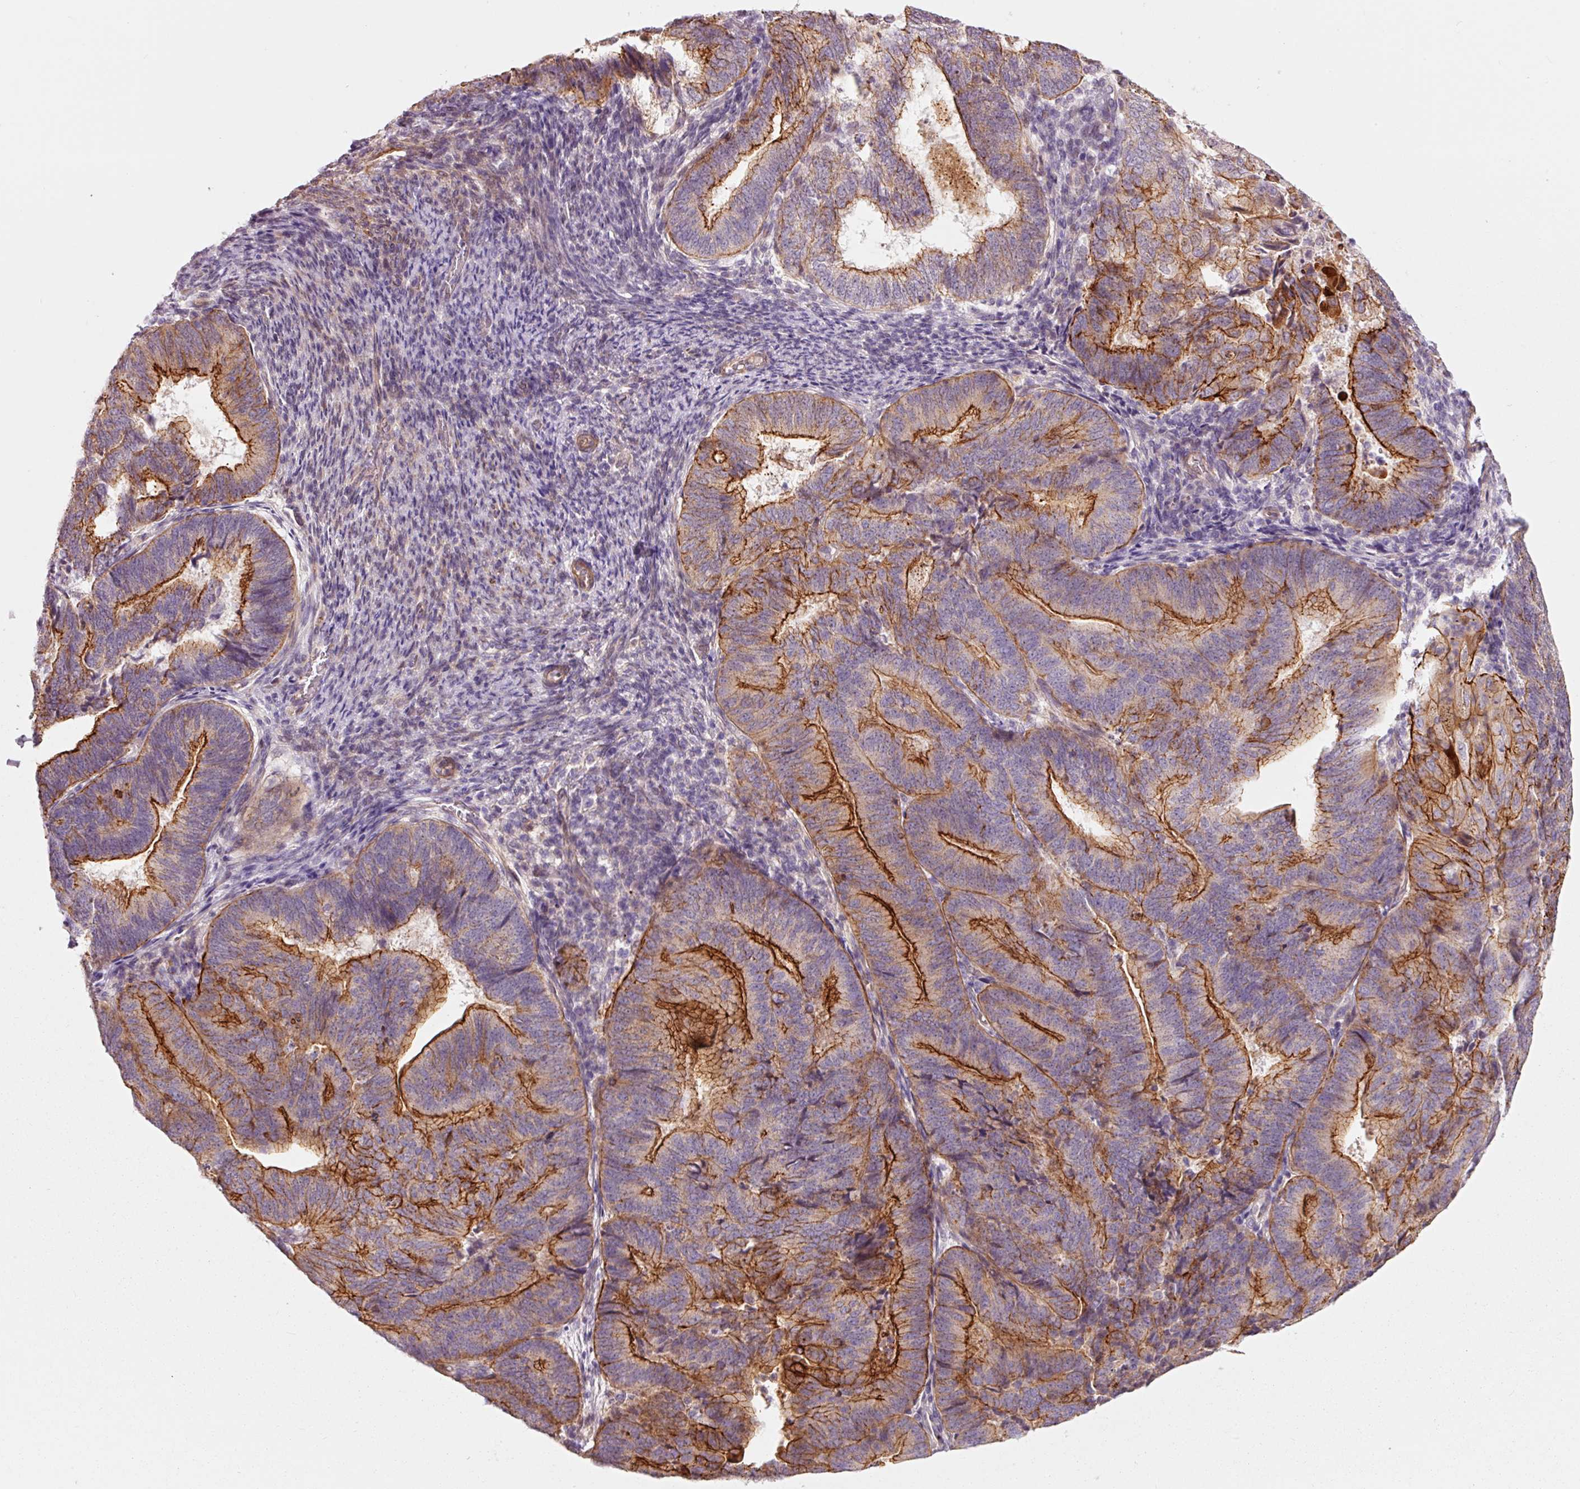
{"staining": {"intensity": "strong", "quantity": "25%-75%", "location": "cytoplasmic/membranous"}, "tissue": "endometrial cancer", "cell_type": "Tumor cells", "image_type": "cancer", "snomed": [{"axis": "morphology", "description": "Adenocarcinoma, NOS"}, {"axis": "topography", "description": "Endometrium"}], "caption": "A brown stain shows strong cytoplasmic/membranous expression of a protein in endometrial cancer tumor cells. (DAB IHC, brown staining for protein, blue staining for nuclei).", "gene": "DAPP1", "patient": {"sex": "female", "age": 70}}